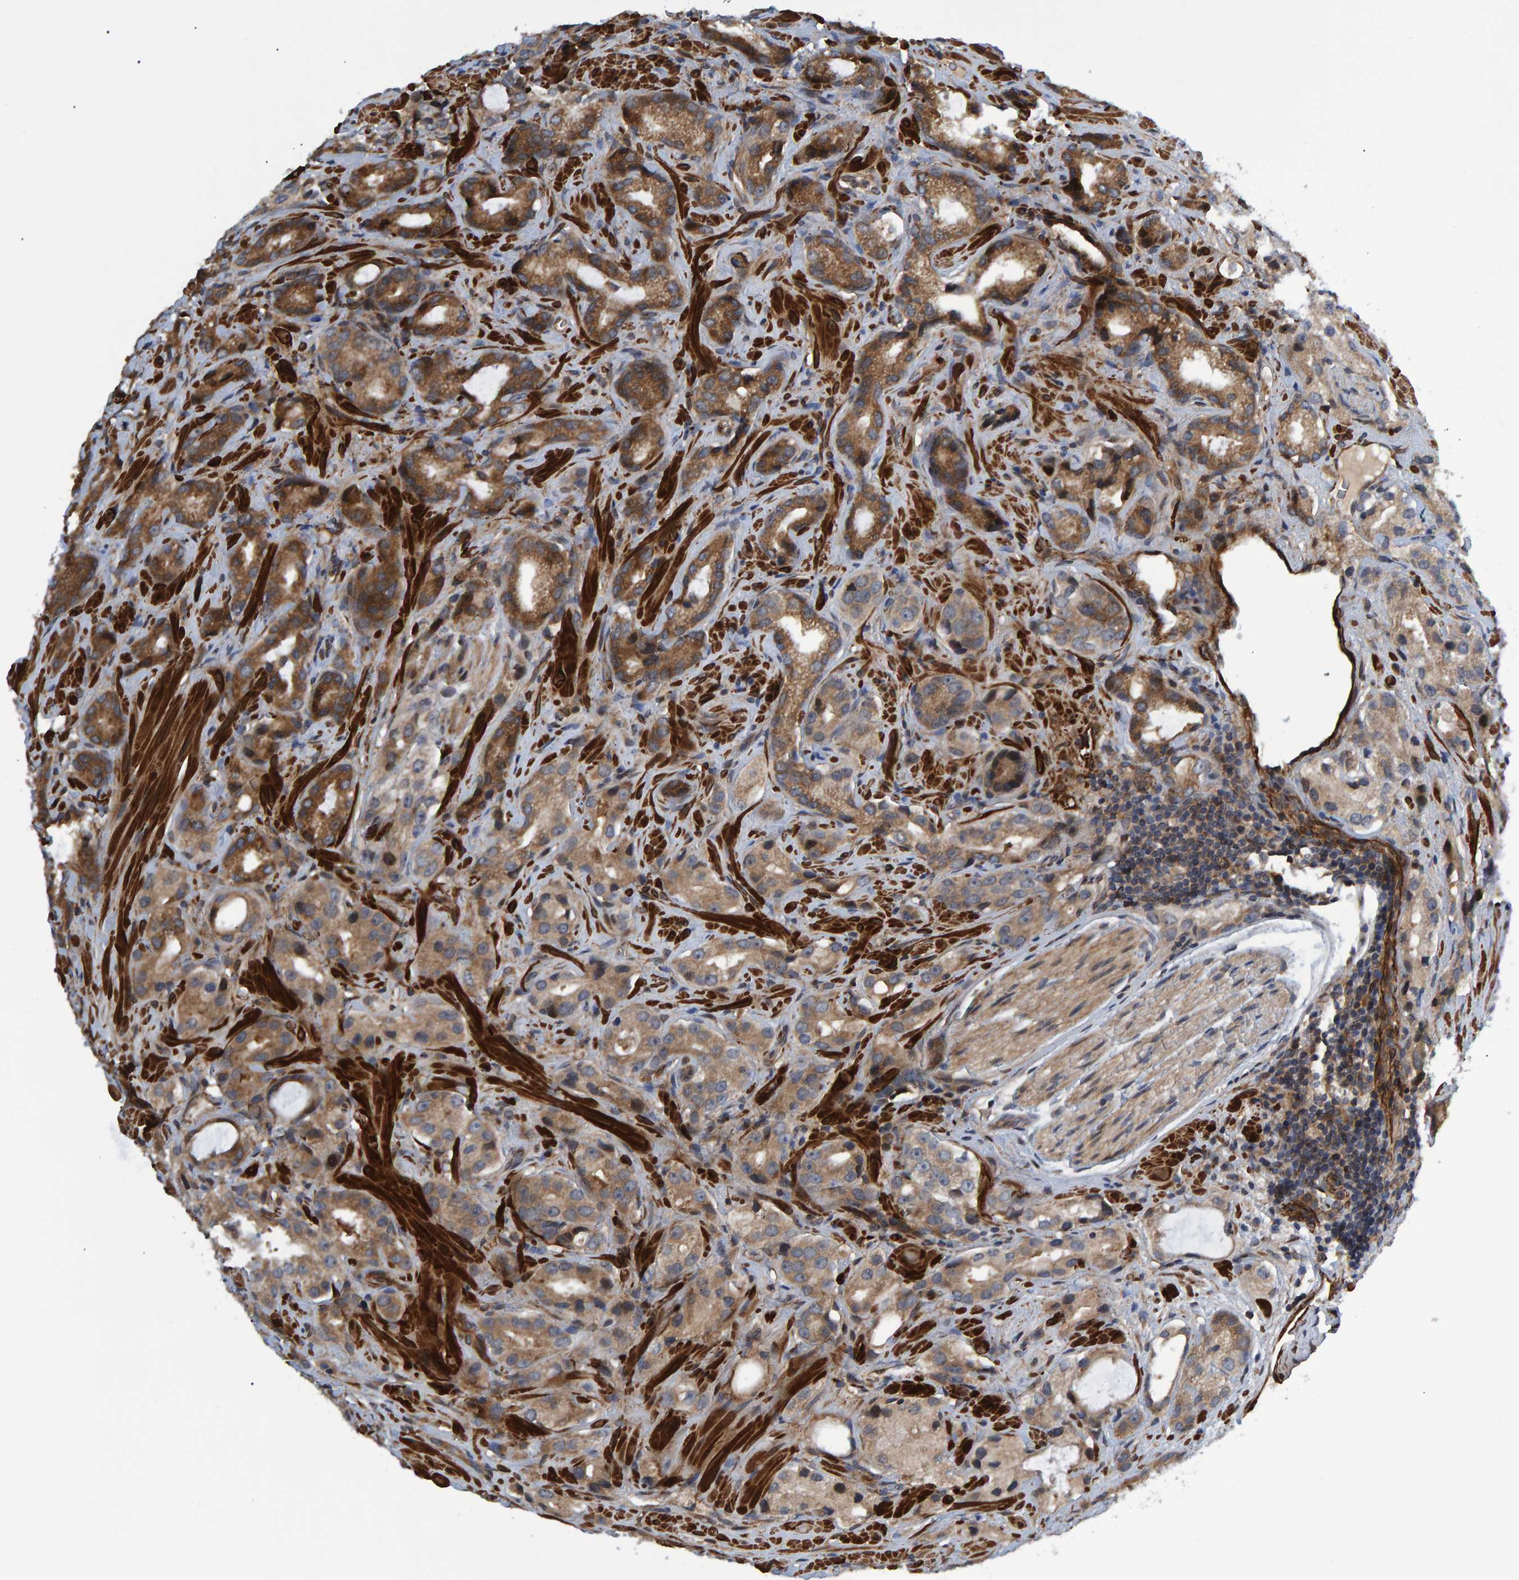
{"staining": {"intensity": "moderate", "quantity": ">75%", "location": "cytoplasmic/membranous"}, "tissue": "prostate cancer", "cell_type": "Tumor cells", "image_type": "cancer", "snomed": [{"axis": "morphology", "description": "Adenocarcinoma, High grade"}, {"axis": "topography", "description": "Prostate"}], "caption": "Immunohistochemistry of prostate cancer (adenocarcinoma (high-grade)) displays medium levels of moderate cytoplasmic/membranous positivity in approximately >75% of tumor cells. (Brightfield microscopy of DAB IHC at high magnification).", "gene": "ATP6V1H", "patient": {"sex": "male", "age": 63}}